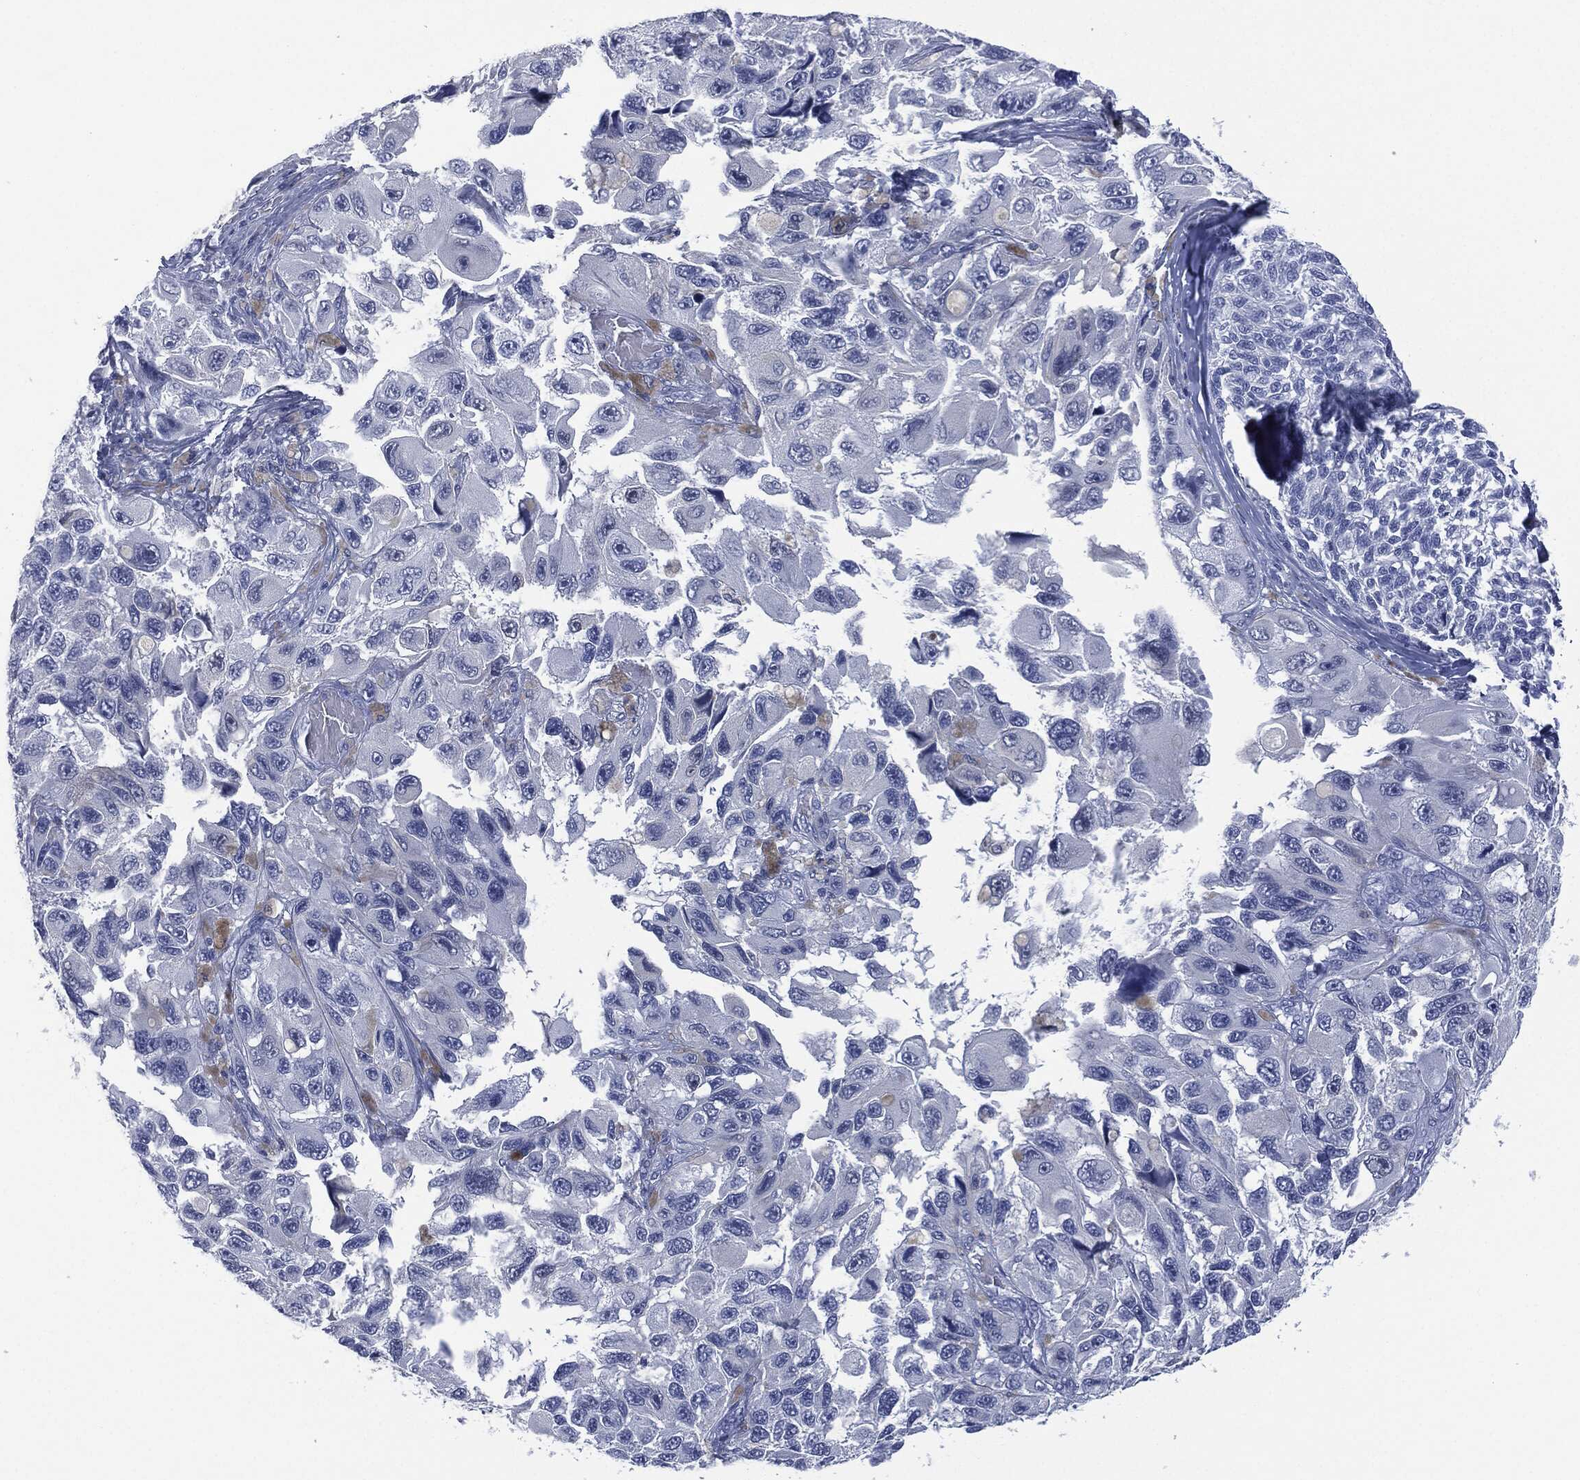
{"staining": {"intensity": "negative", "quantity": "none", "location": "none"}, "tissue": "melanoma", "cell_type": "Tumor cells", "image_type": "cancer", "snomed": [{"axis": "morphology", "description": "Malignant melanoma, NOS"}, {"axis": "topography", "description": "Skin"}], "caption": "DAB (3,3'-diaminobenzidine) immunohistochemical staining of human melanoma exhibits no significant expression in tumor cells. (Stains: DAB IHC with hematoxylin counter stain, Microscopy: brightfield microscopy at high magnification).", "gene": "MUC16", "patient": {"sex": "female", "age": 73}}